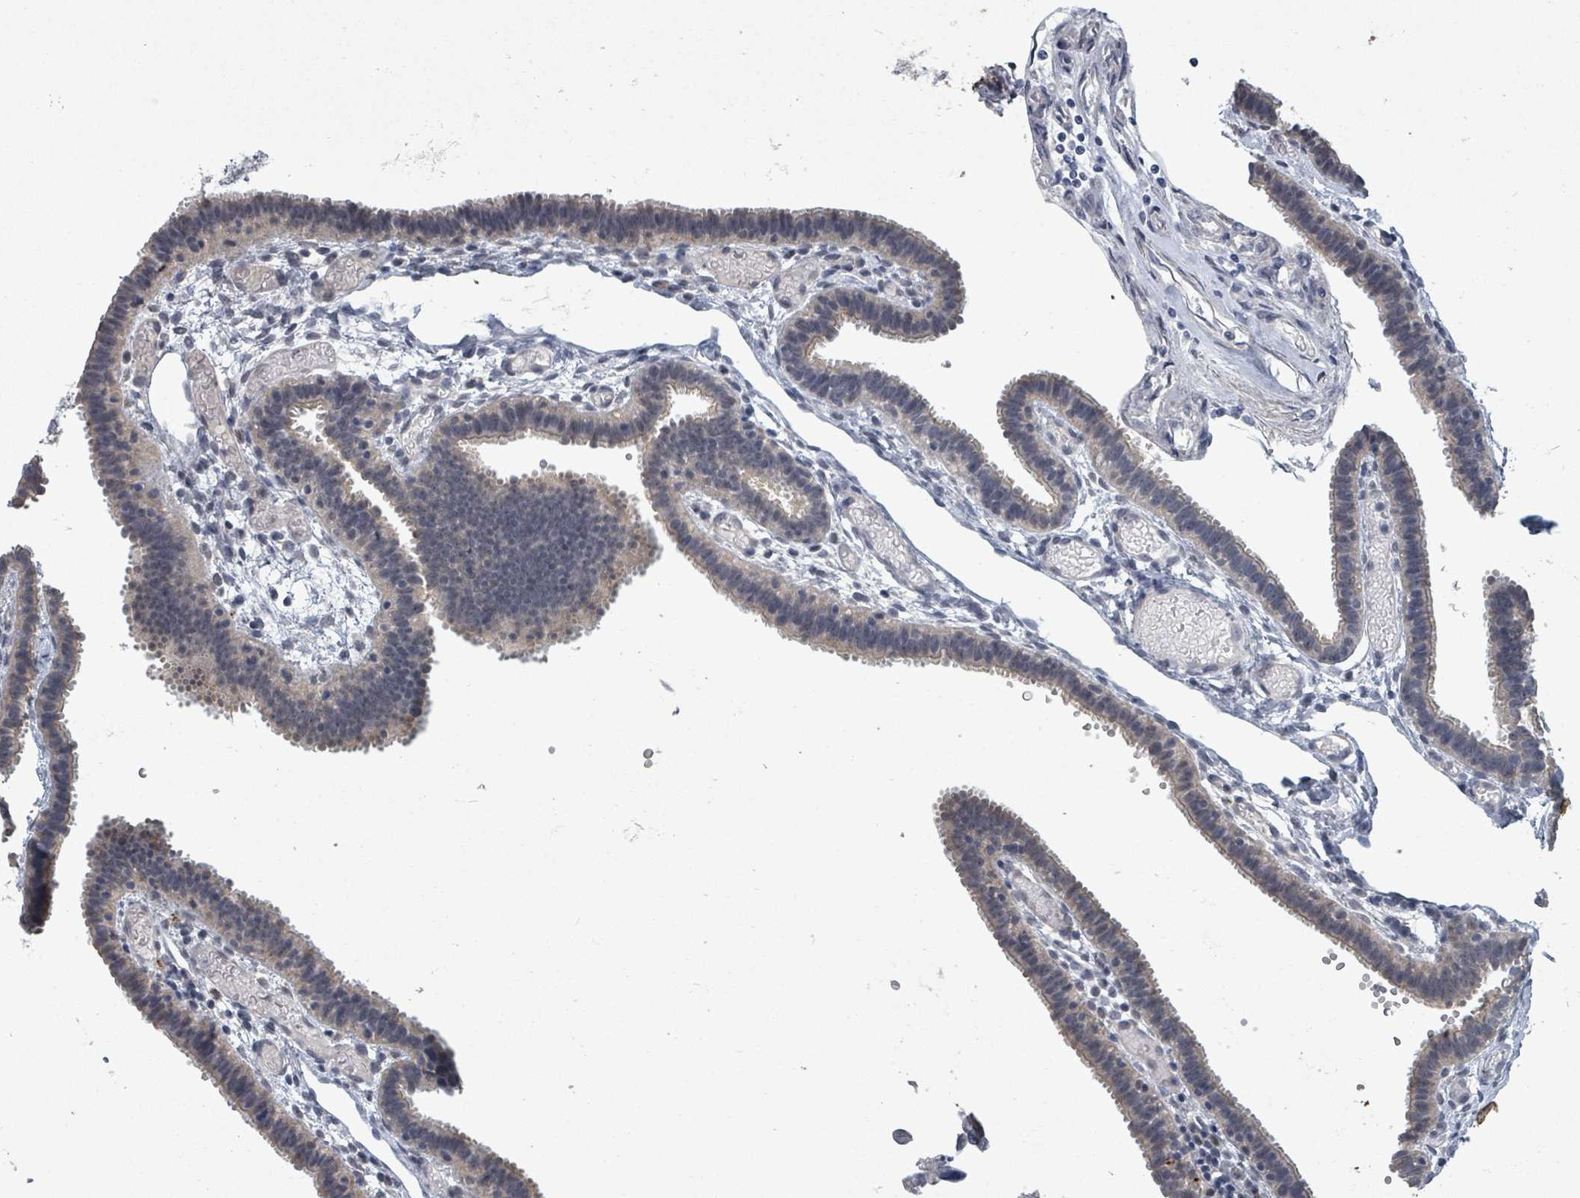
{"staining": {"intensity": "negative", "quantity": "none", "location": "none"}, "tissue": "fallopian tube", "cell_type": "Glandular cells", "image_type": "normal", "snomed": [{"axis": "morphology", "description": "Normal tissue, NOS"}, {"axis": "topography", "description": "Fallopian tube"}], "caption": "DAB immunohistochemical staining of benign human fallopian tube demonstrates no significant positivity in glandular cells.", "gene": "ASB12", "patient": {"sex": "female", "age": 37}}